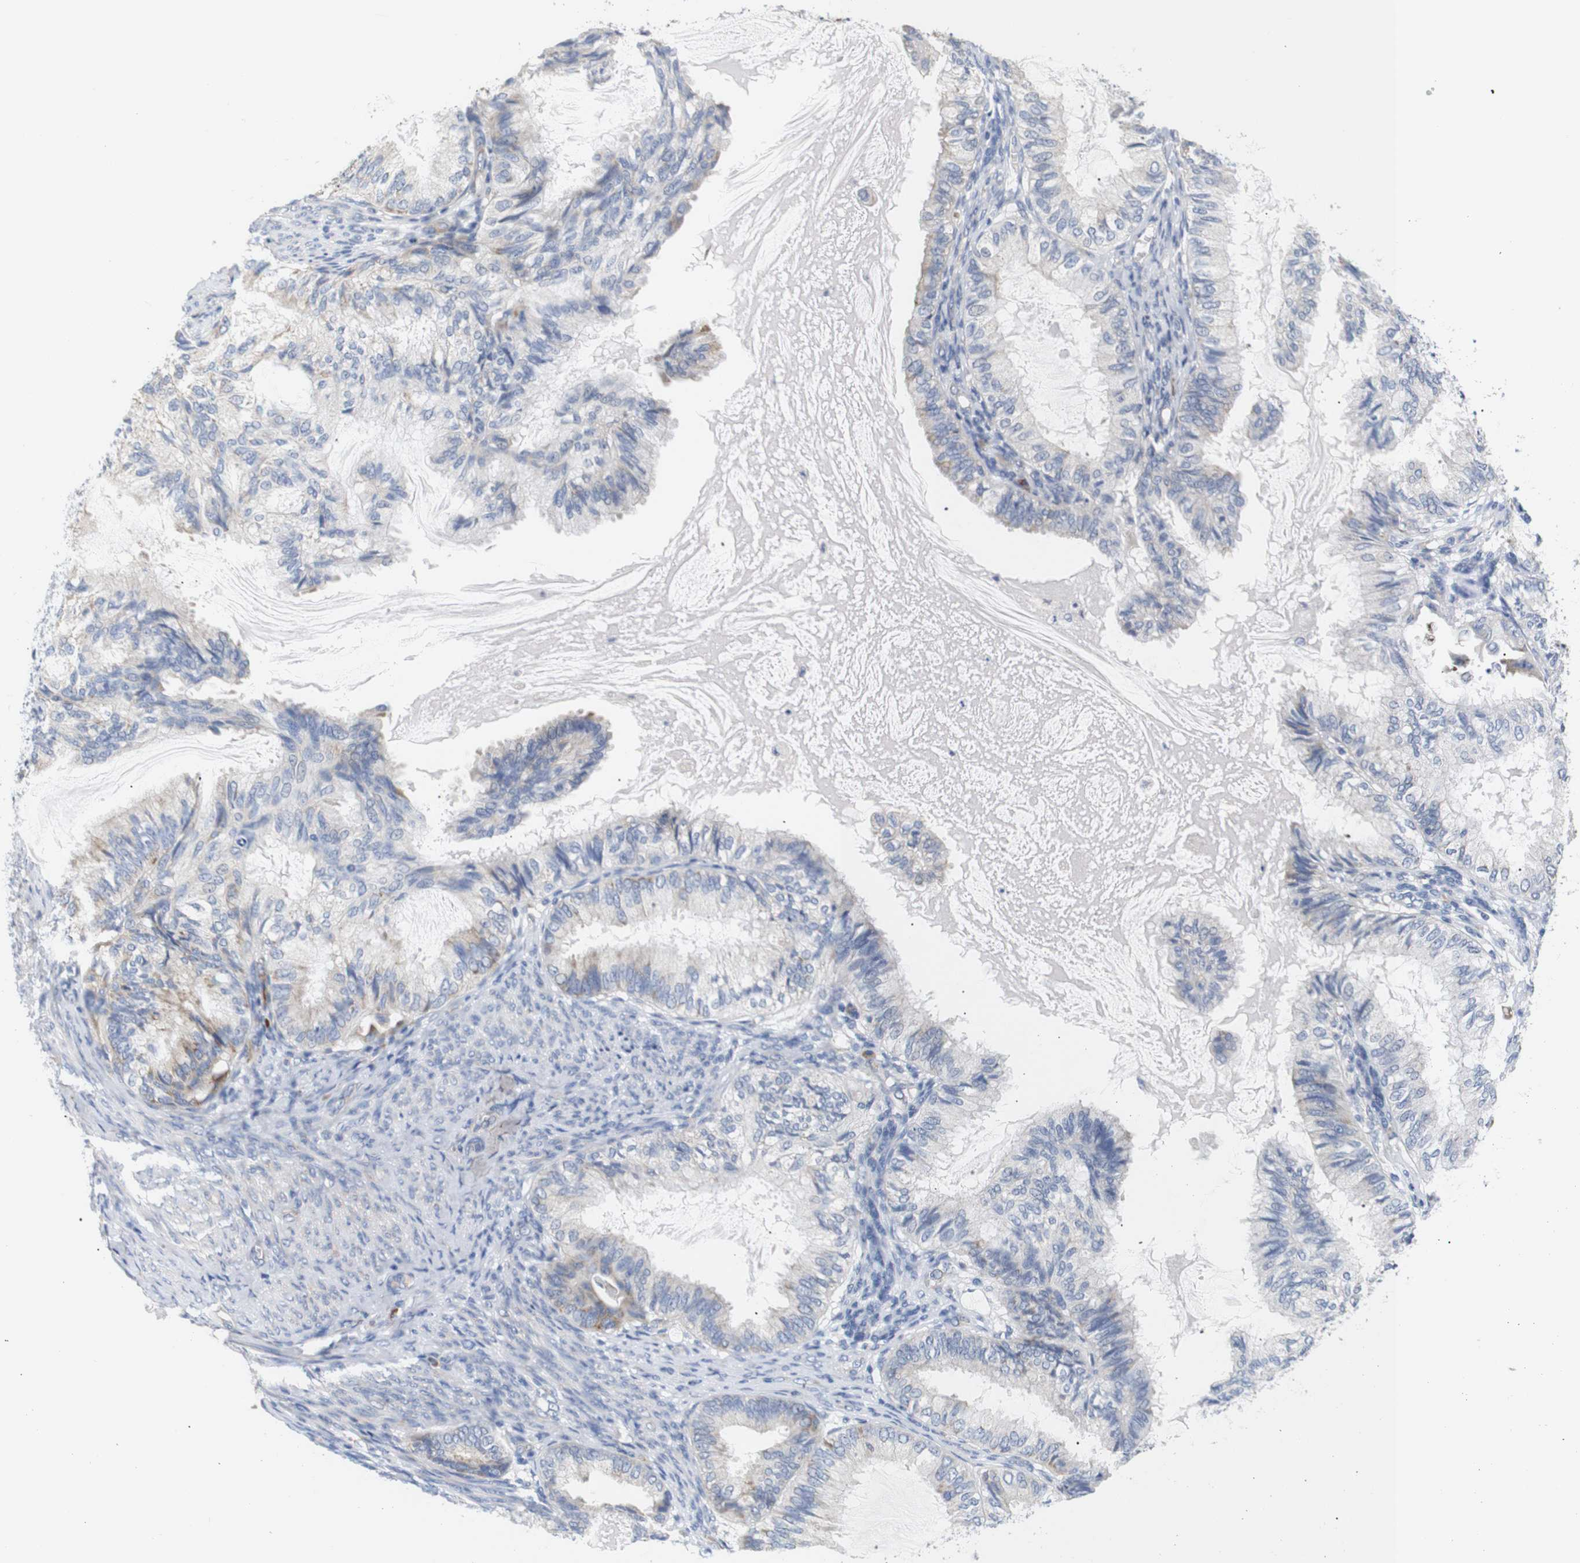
{"staining": {"intensity": "negative", "quantity": "none", "location": "none"}, "tissue": "cervical cancer", "cell_type": "Tumor cells", "image_type": "cancer", "snomed": [{"axis": "morphology", "description": "Normal tissue, NOS"}, {"axis": "morphology", "description": "Adenocarcinoma, NOS"}, {"axis": "topography", "description": "Cervix"}, {"axis": "topography", "description": "Endometrium"}], "caption": "A high-resolution histopathology image shows IHC staining of cervical cancer, which exhibits no significant expression in tumor cells.", "gene": "TRIM5", "patient": {"sex": "female", "age": 86}}